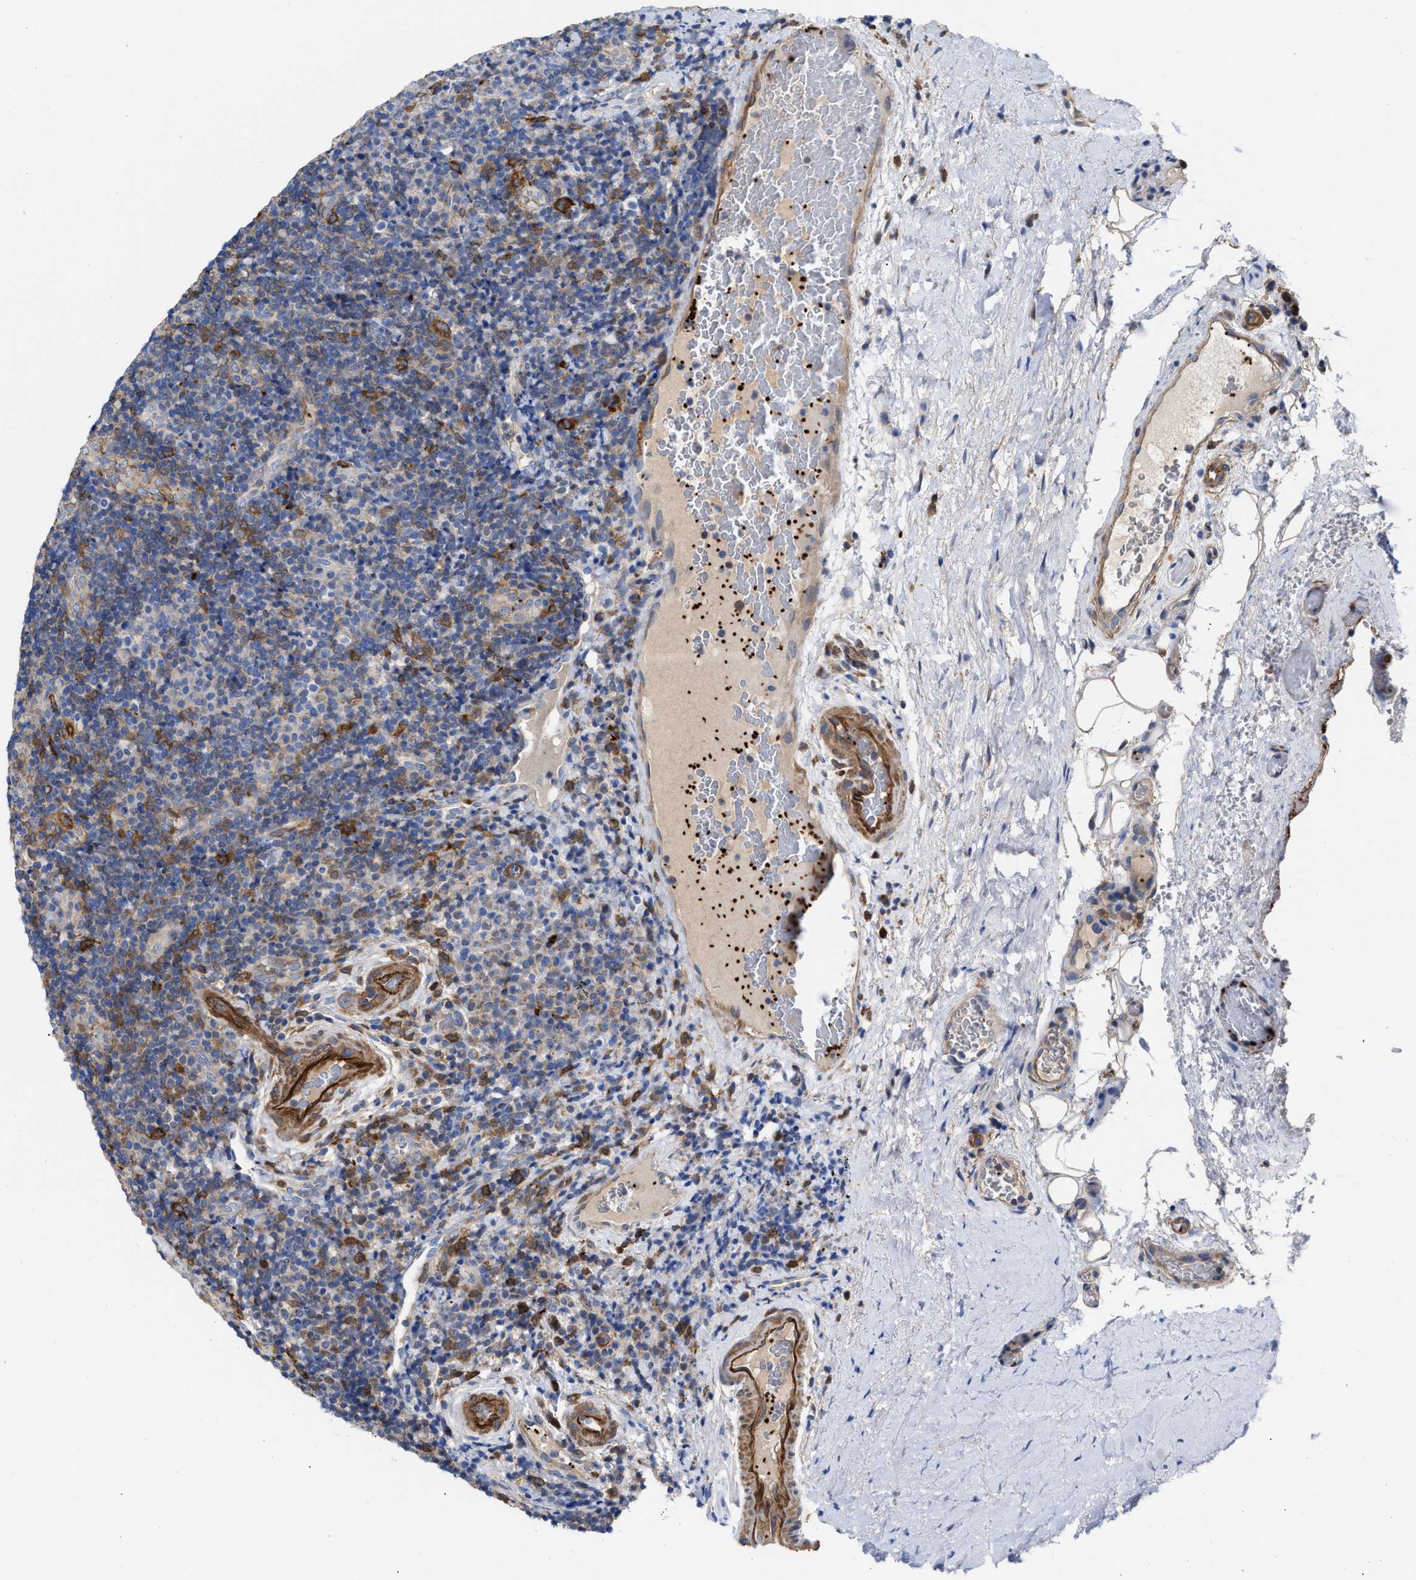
{"staining": {"intensity": "weak", "quantity": "<25%", "location": "cytoplasmic/membranous"}, "tissue": "lymphoma", "cell_type": "Tumor cells", "image_type": "cancer", "snomed": [{"axis": "morphology", "description": "Malignant lymphoma, non-Hodgkin's type, High grade"}, {"axis": "topography", "description": "Tonsil"}], "caption": "Human lymphoma stained for a protein using immunohistochemistry reveals no expression in tumor cells.", "gene": "HS3ST5", "patient": {"sex": "female", "age": 36}}